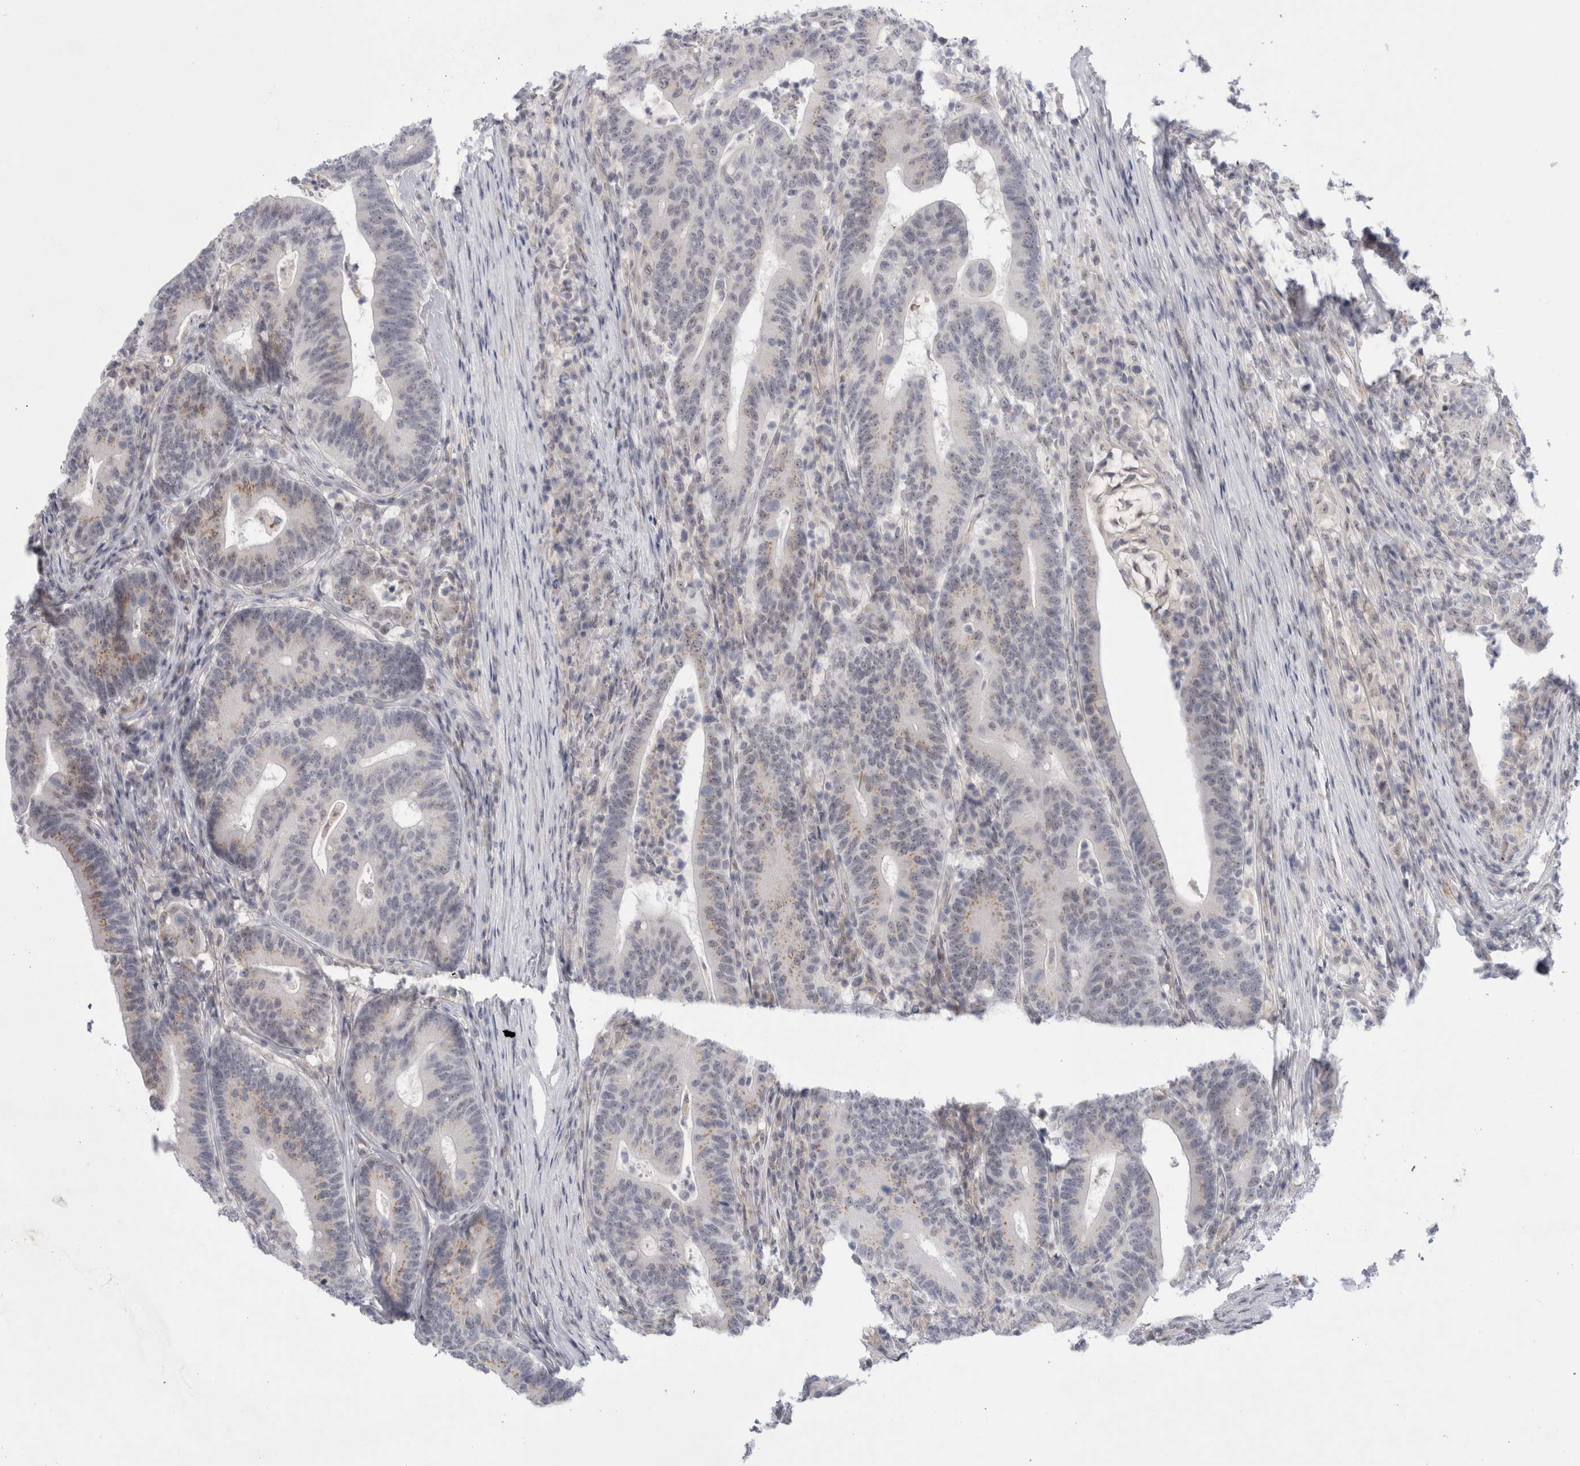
{"staining": {"intensity": "weak", "quantity": "25%-75%", "location": "cytoplasmic/membranous"}, "tissue": "colorectal cancer", "cell_type": "Tumor cells", "image_type": "cancer", "snomed": [{"axis": "morphology", "description": "Adenocarcinoma, NOS"}, {"axis": "topography", "description": "Colon"}], "caption": "Immunohistochemistry of colorectal cancer shows low levels of weak cytoplasmic/membranous expression in about 25%-75% of tumor cells.", "gene": "CERS5", "patient": {"sex": "female", "age": 66}}